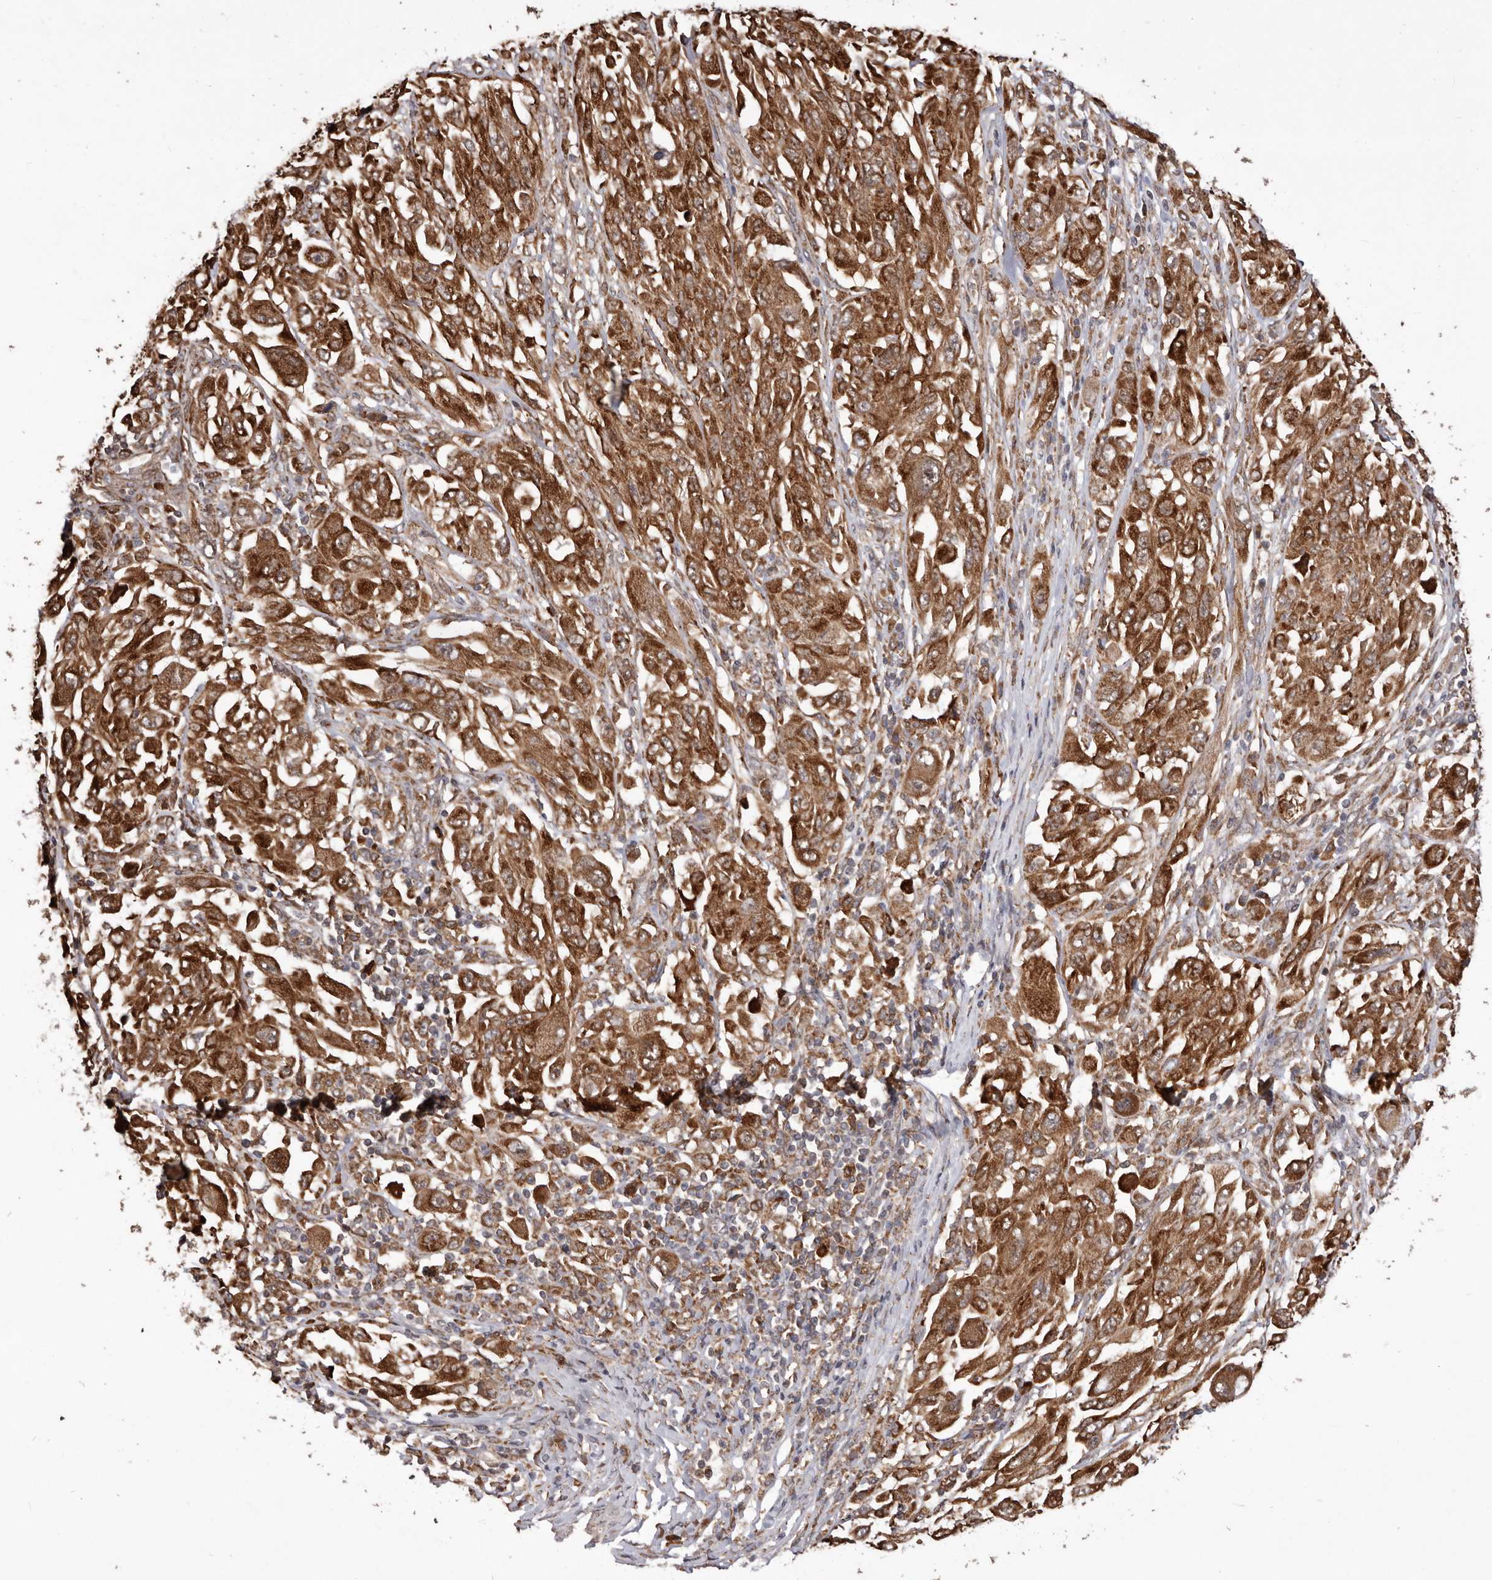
{"staining": {"intensity": "strong", "quantity": ">75%", "location": "cytoplasmic/membranous"}, "tissue": "melanoma", "cell_type": "Tumor cells", "image_type": "cancer", "snomed": [{"axis": "morphology", "description": "Malignant melanoma, NOS"}, {"axis": "topography", "description": "Skin"}], "caption": "High-magnification brightfield microscopy of melanoma stained with DAB (3,3'-diaminobenzidine) (brown) and counterstained with hematoxylin (blue). tumor cells exhibit strong cytoplasmic/membranous expression is appreciated in about>75% of cells. (brown staining indicates protein expression, while blue staining denotes nuclei).", "gene": "RRM2B", "patient": {"sex": "female", "age": 91}}